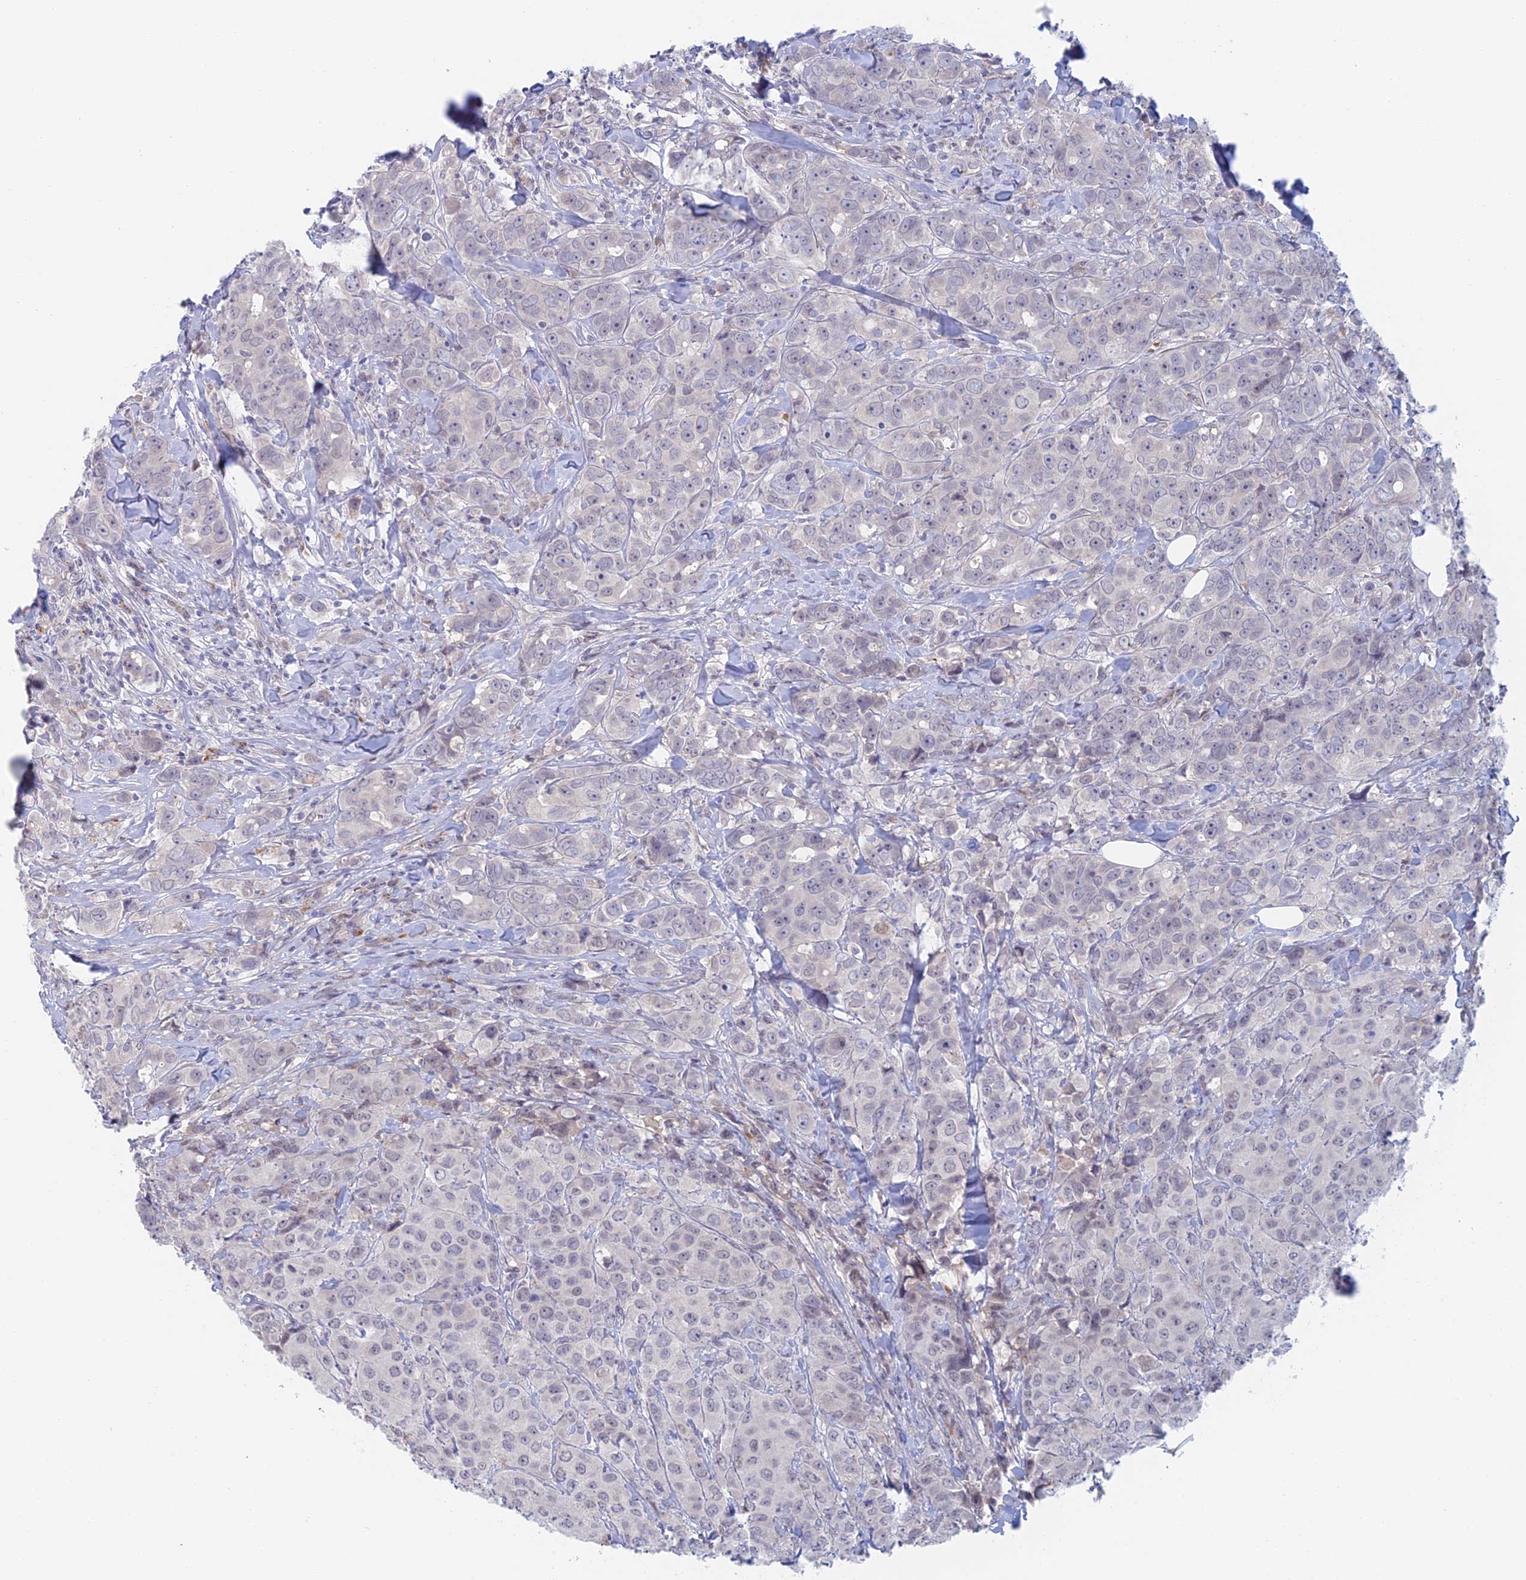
{"staining": {"intensity": "negative", "quantity": "none", "location": "none"}, "tissue": "breast cancer", "cell_type": "Tumor cells", "image_type": "cancer", "snomed": [{"axis": "morphology", "description": "Duct carcinoma"}, {"axis": "topography", "description": "Breast"}], "caption": "A photomicrograph of human intraductal carcinoma (breast) is negative for staining in tumor cells.", "gene": "ZUP1", "patient": {"sex": "female", "age": 43}}